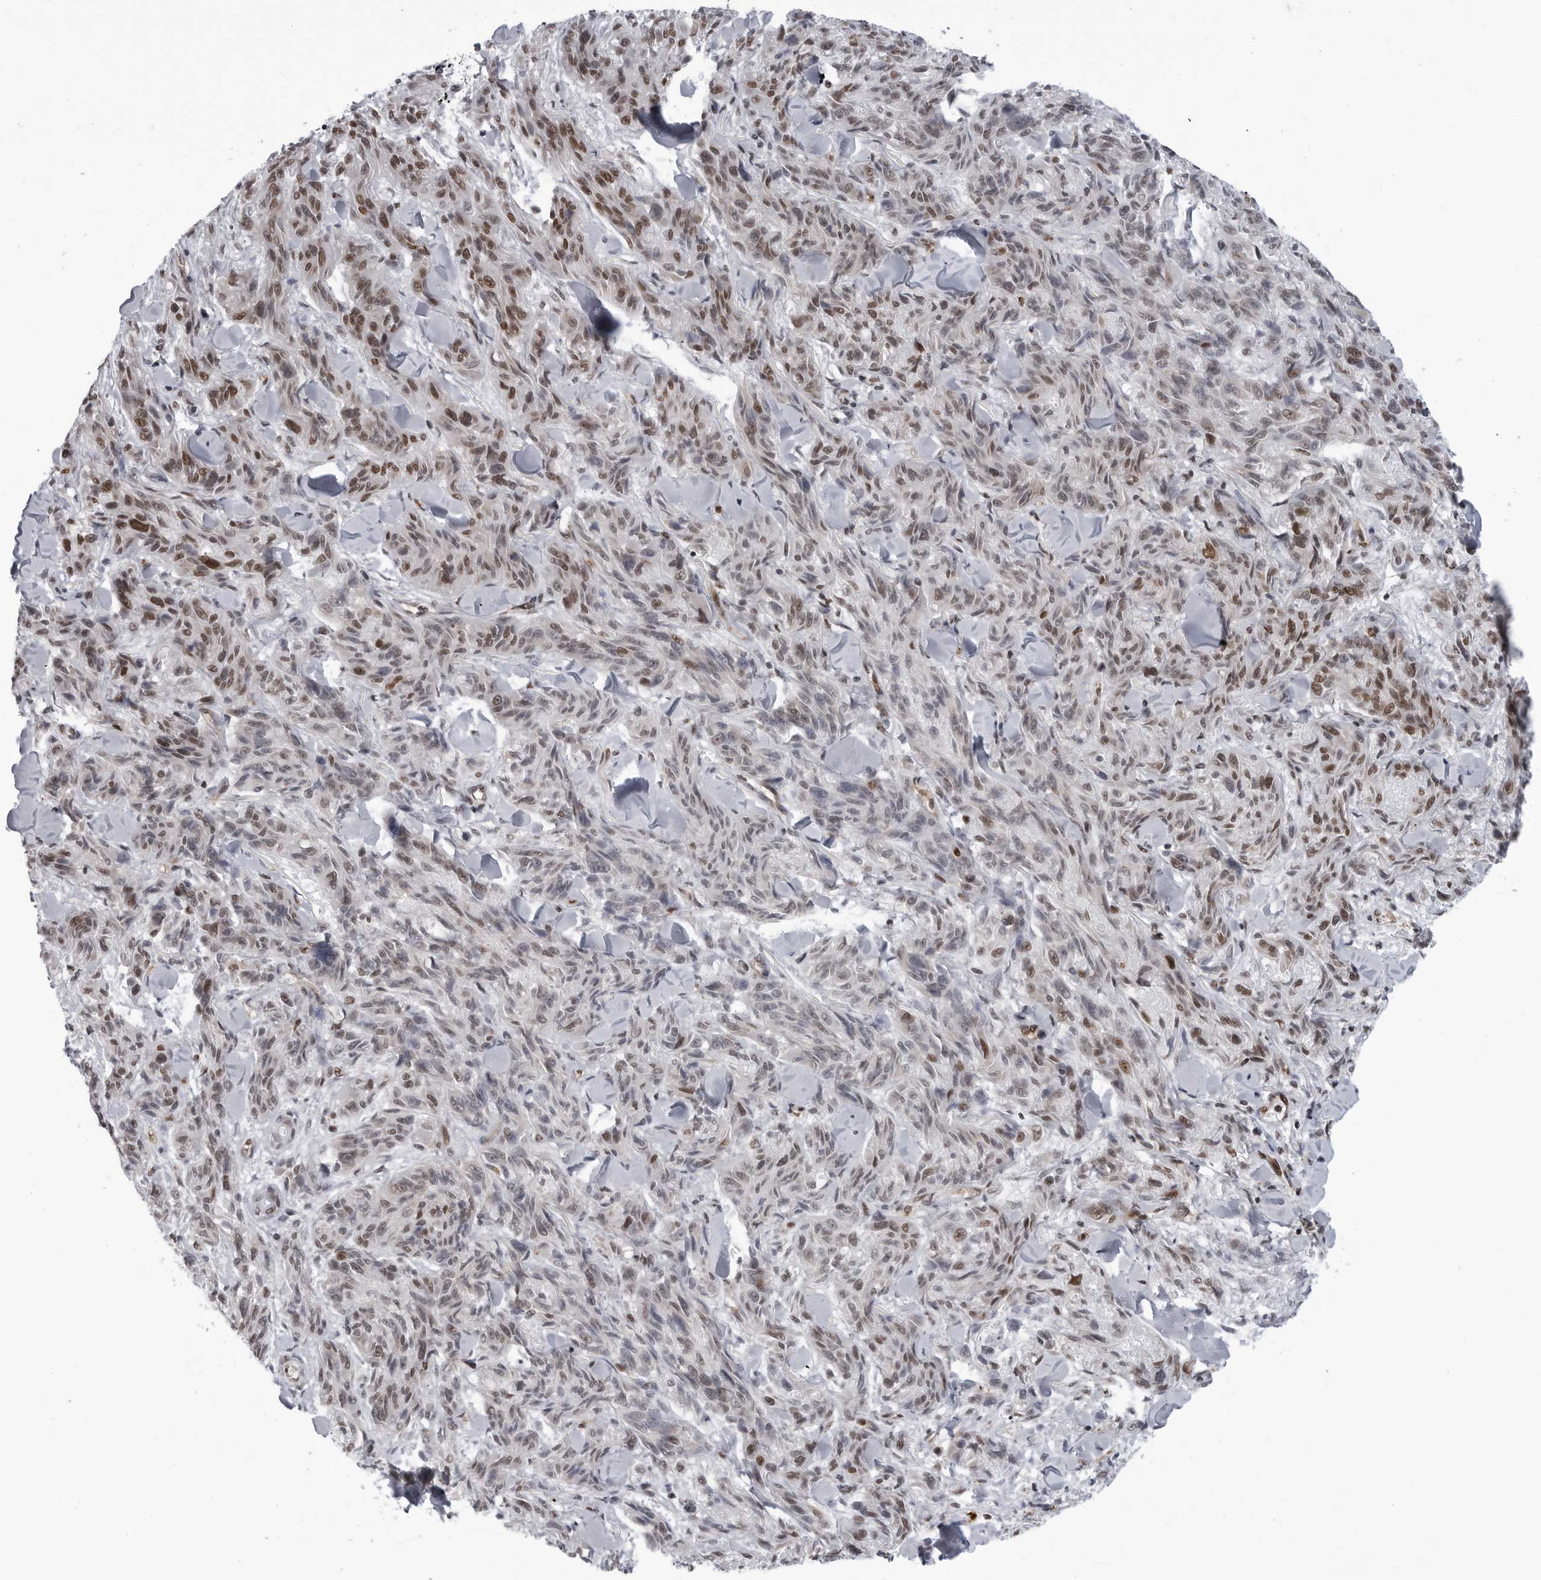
{"staining": {"intensity": "moderate", "quantity": "25%-75%", "location": "nuclear"}, "tissue": "melanoma", "cell_type": "Tumor cells", "image_type": "cancer", "snomed": [{"axis": "morphology", "description": "Malignant melanoma, NOS"}, {"axis": "topography", "description": "Skin"}], "caption": "Brown immunohistochemical staining in human malignant melanoma shows moderate nuclear staining in about 25%-75% of tumor cells.", "gene": "RNF26", "patient": {"sex": "male", "age": 53}}